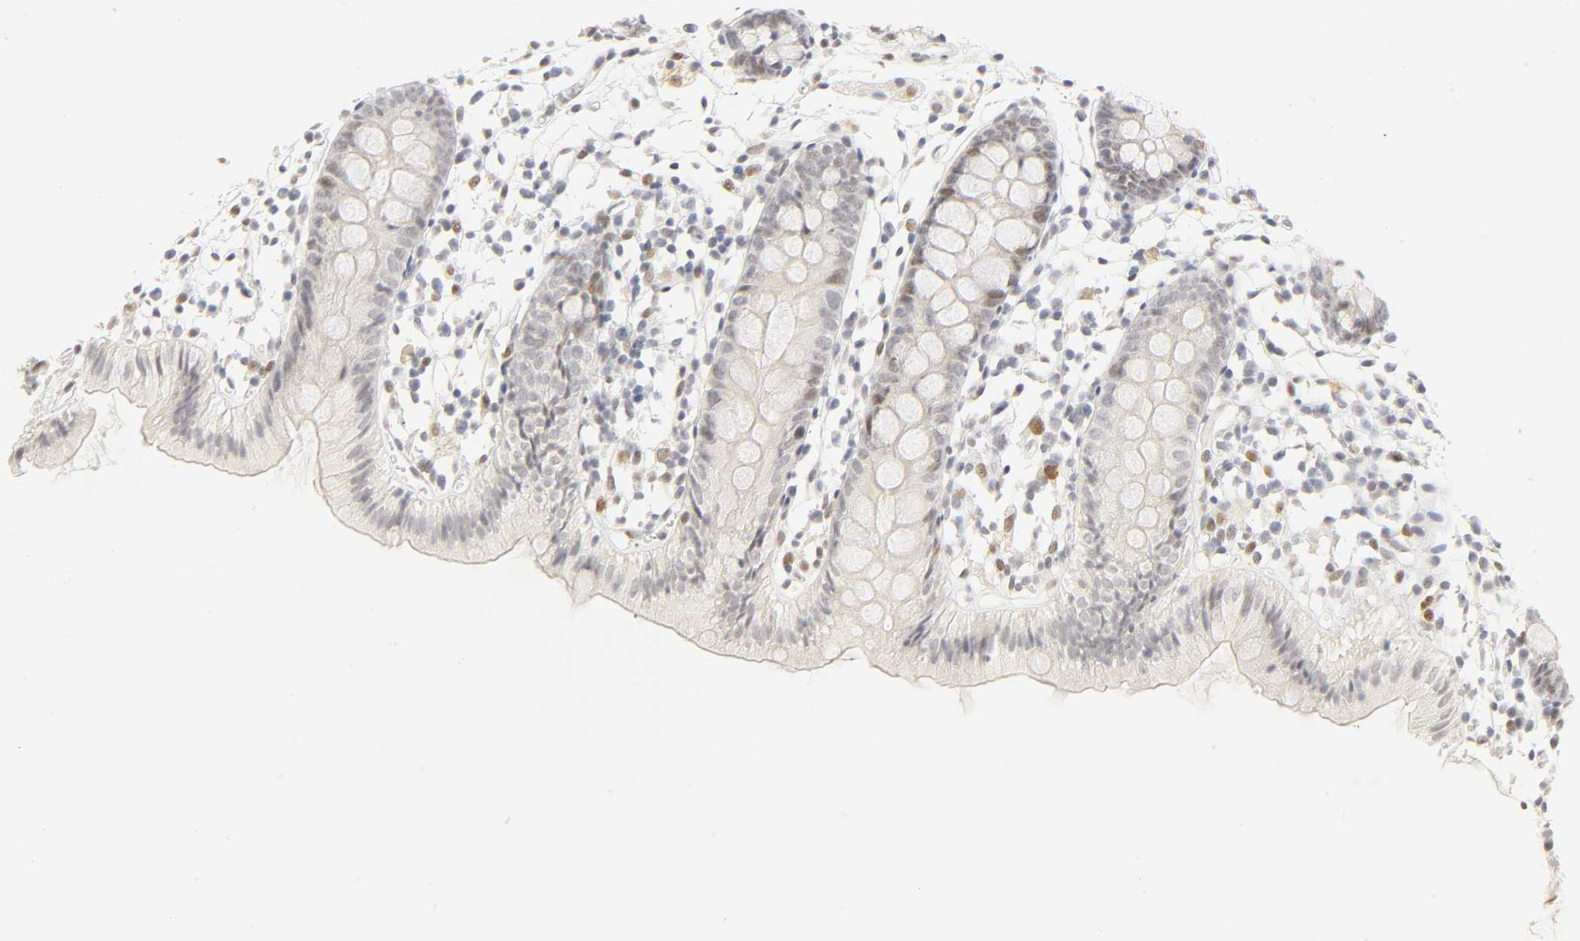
{"staining": {"intensity": "negative", "quantity": "none", "location": "none"}, "tissue": "colon", "cell_type": "Endothelial cells", "image_type": "normal", "snomed": [{"axis": "morphology", "description": "Normal tissue, NOS"}, {"axis": "topography", "description": "Colon"}], "caption": "Immunohistochemistry (IHC) of normal colon reveals no positivity in endothelial cells.", "gene": "MNAT1", "patient": {"sex": "male", "age": 14}}